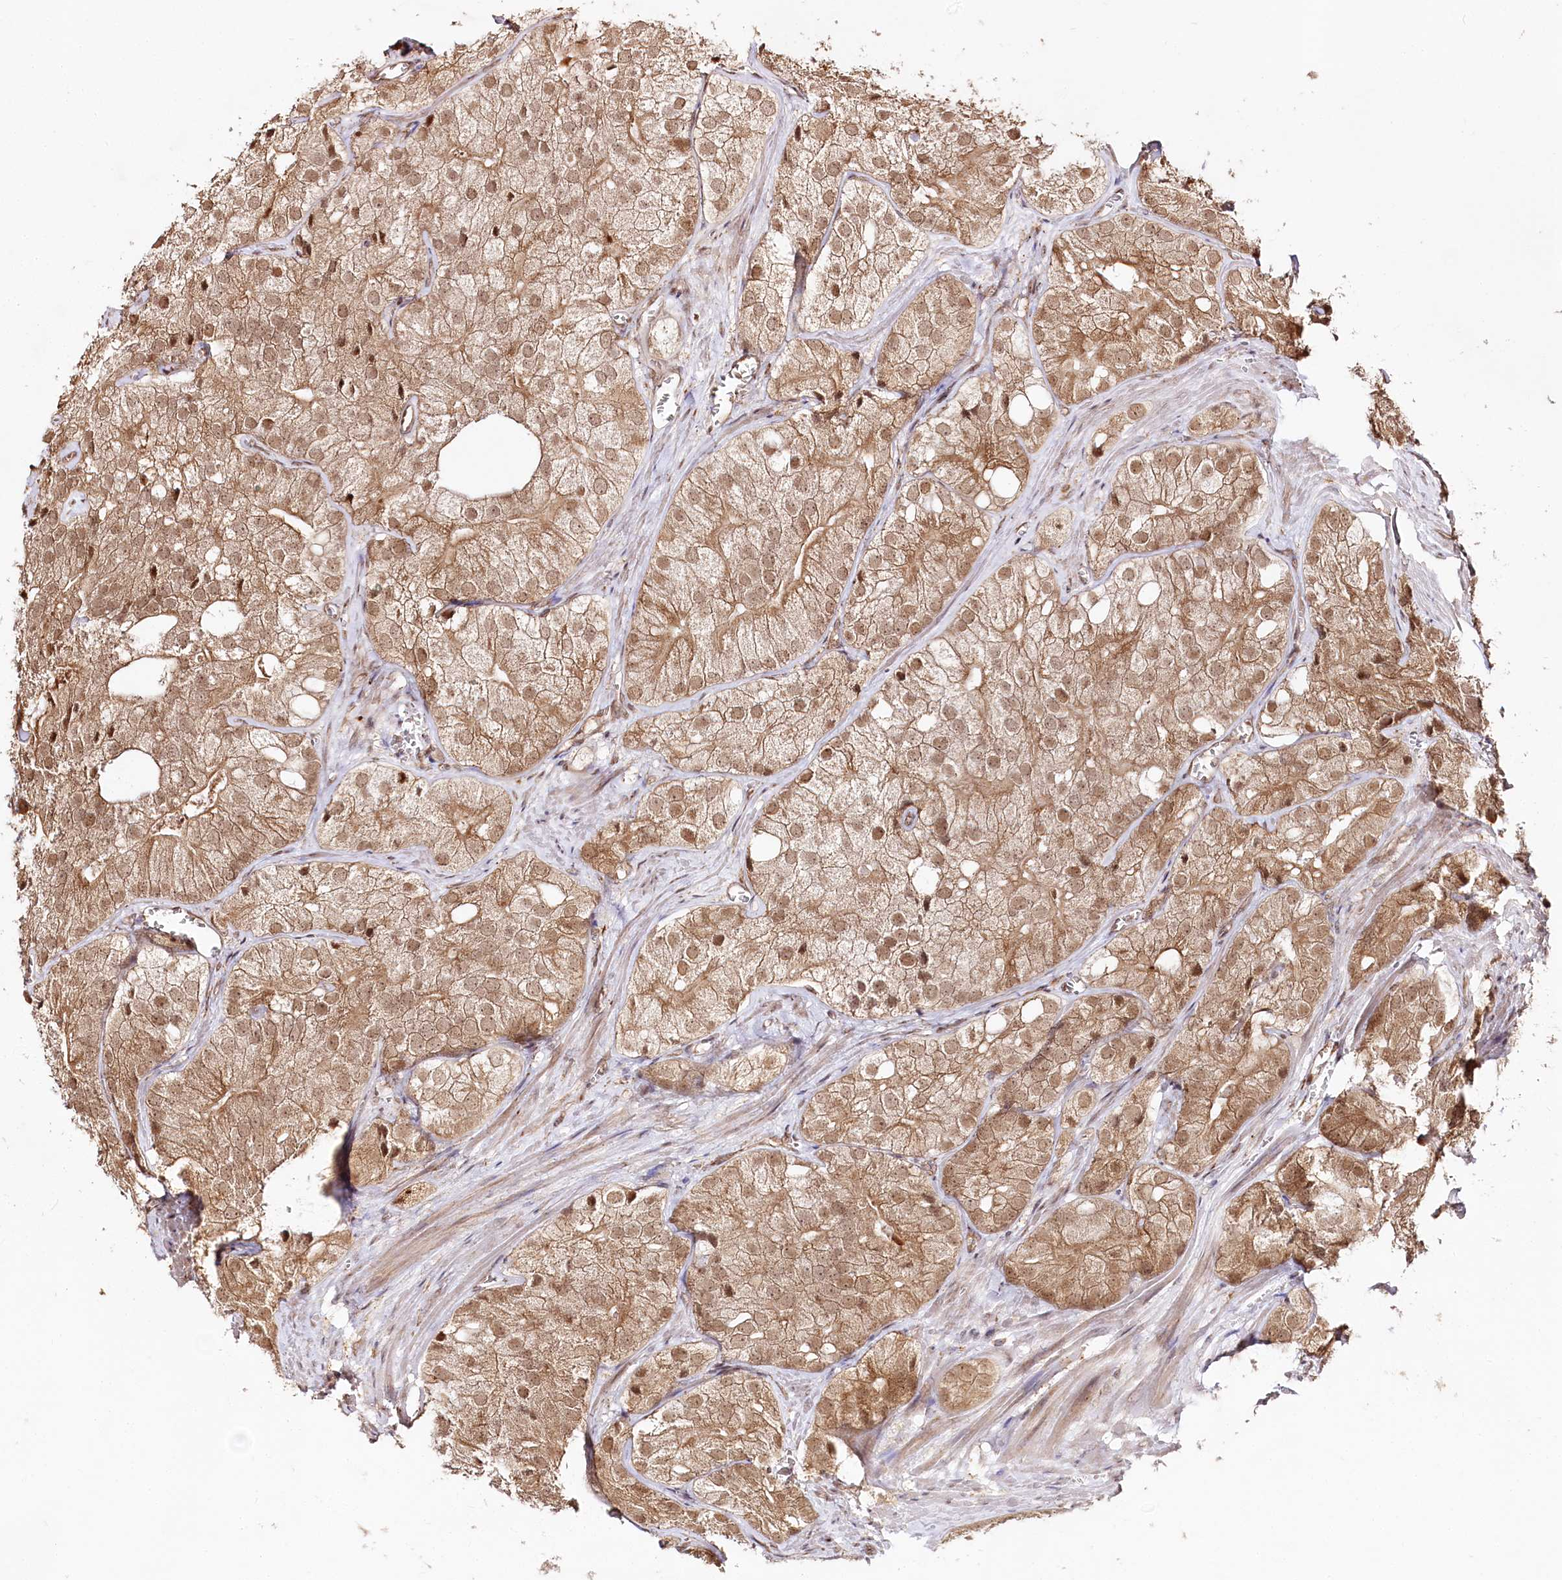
{"staining": {"intensity": "moderate", "quantity": ">75%", "location": "cytoplasmic/membranous,nuclear"}, "tissue": "prostate cancer", "cell_type": "Tumor cells", "image_type": "cancer", "snomed": [{"axis": "morphology", "description": "Adenocarcinoma, Low grade"}, {"axis": "topography", "description": "Prostate"}], "caption": "Immunohistochemical staining of prostate low-grade adenocarcinoma demonstrates medium levels of moderate cytoplasmic/membranous and nuclear staining in approximately >75% of tumor cells. (brown staining indicates protein expression, while blue staining denotes nuclei).", "gene": "ENSG00000144785", "patient": {"sex": "male", "age": 69}}